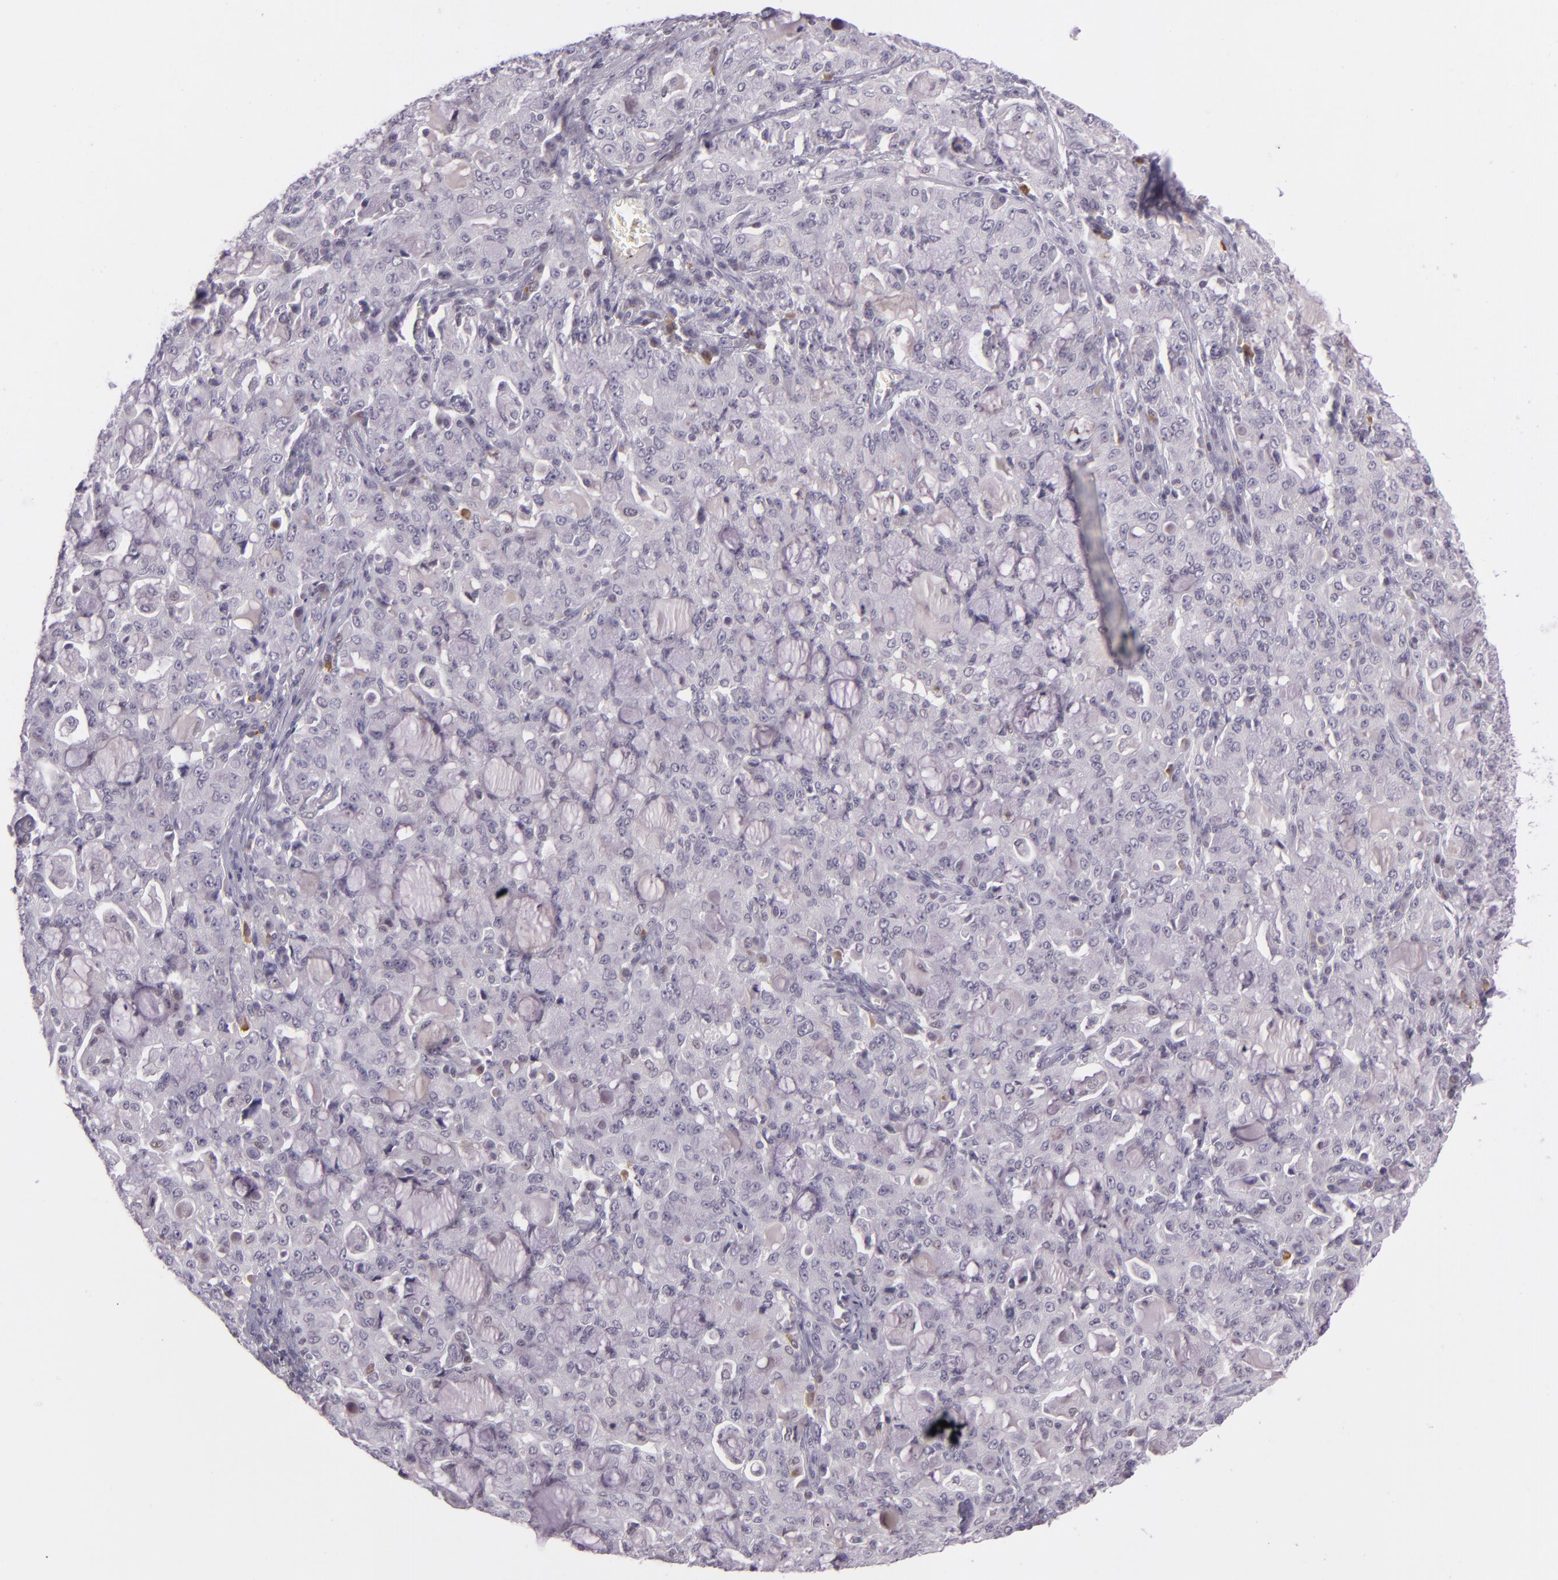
{"staining": {"intensity": "negative", "quantity": "none", "location": "none"}, "tissue": "lung cancer", "cell_type": "Tumor cells", "image_type": "cancer", "snomed": [{"axis": "morphology", "description": "Adenocarcinoma, NOS"}, {"axis": "topography", "description": "Lung"}], "caption": "Immunohistochemistry micrograph of adenocarcinoma (lung) stained for a protein (brown), which exhibits no staining in tumor cells.", "gene": "CHEK2", "patient": {"sex": "female", "age": 44}}